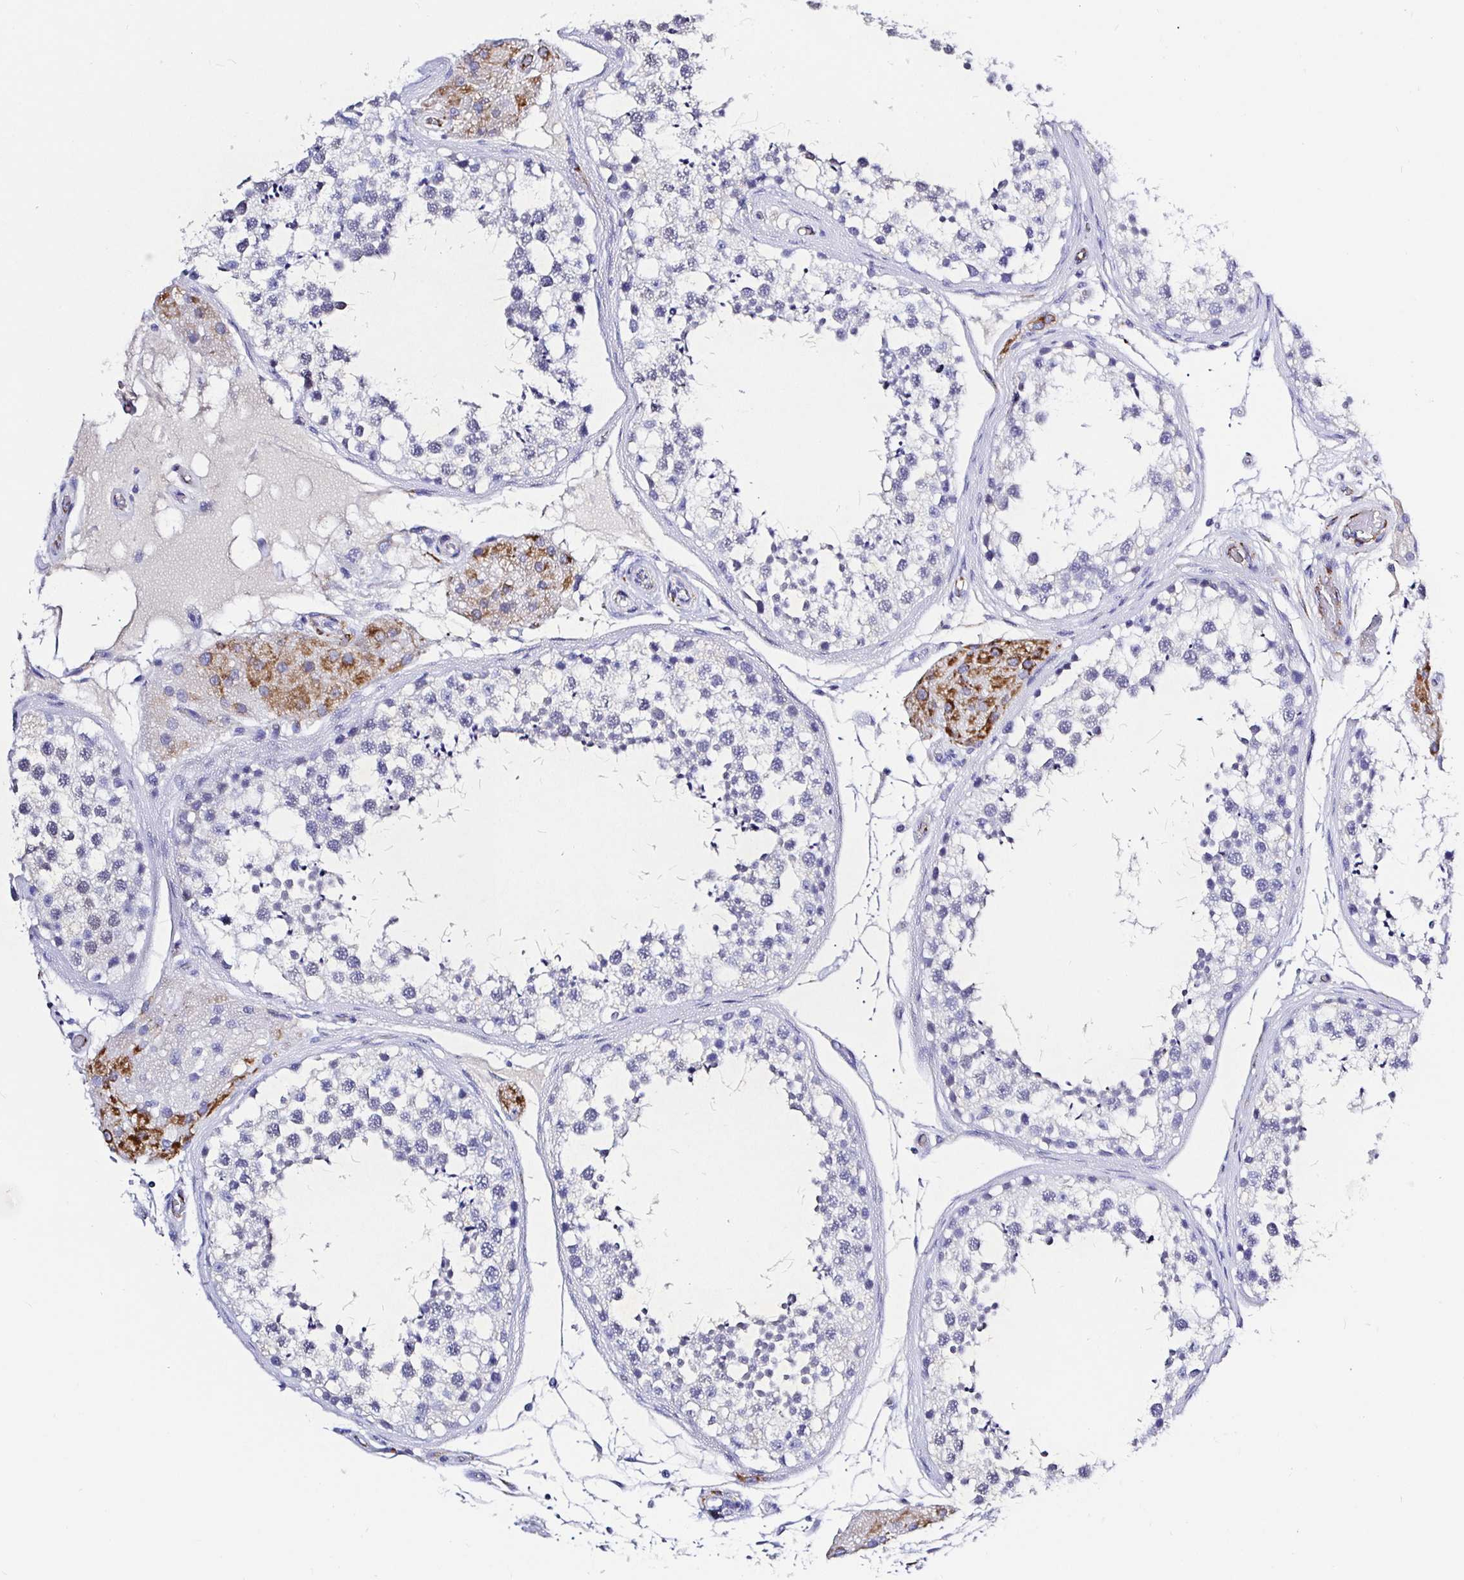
{"staining": {"intensity": "negative", "quantity": "none", "location": "none"}, "tissue": "testis", "cell_type": "Cells in seminiferous ducts", "image_type": "normal", "snomed": [{"axis": "morphology", "description": "Normal tissue, NOS"}, {"axis": "morphology", "description": "Seminoma, NOS"}, {"axis": "topography", "description": "Testis"}], "caption": "Immunohistochemistry image of unremarkable testis: human testis stained with DAB (3,3'-diaminobenzidine) shows no significant protein staining in cells in seminiferous ducts.", "gene": "MAOA", "patient": {"sex": "male", "age": 65}}